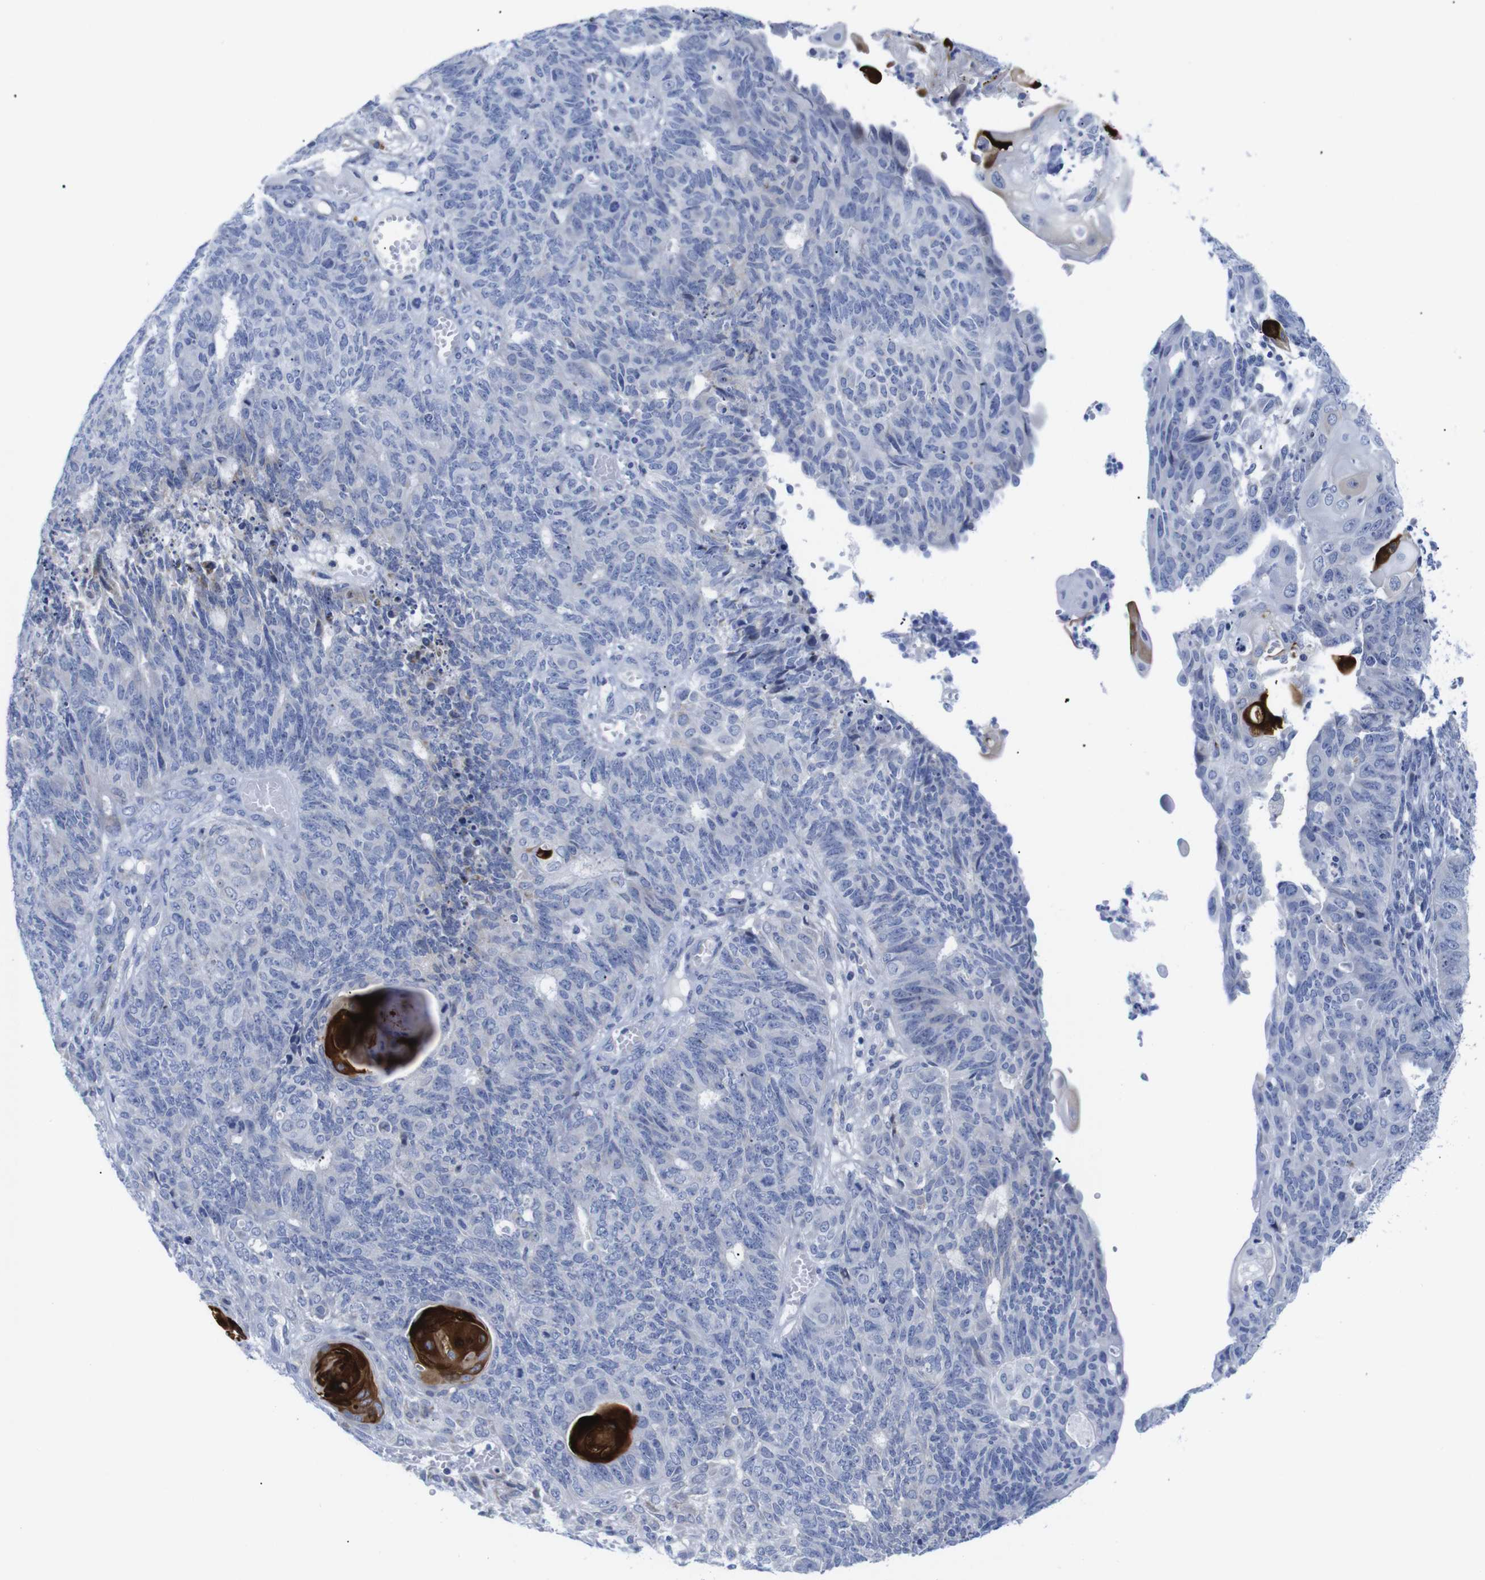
{"staining": {"intensity": "negative", "quantity": "none", "location": "none"}, "tissue": "endometrial cancer", "cell_type": "Tumor cells", "image_type": "cancer", "snomed": [{"axis": "morphology", "description": "Adenocarcinoma, NOS"}, {"axis": "topography", "description": "Endometrium"}], "caption": "Immunohistochemistry of human endometrial cancer displays no positivity in tumor cells.", "gene": "LRRC55", "patient": {"sex": "female", "age": 32}}